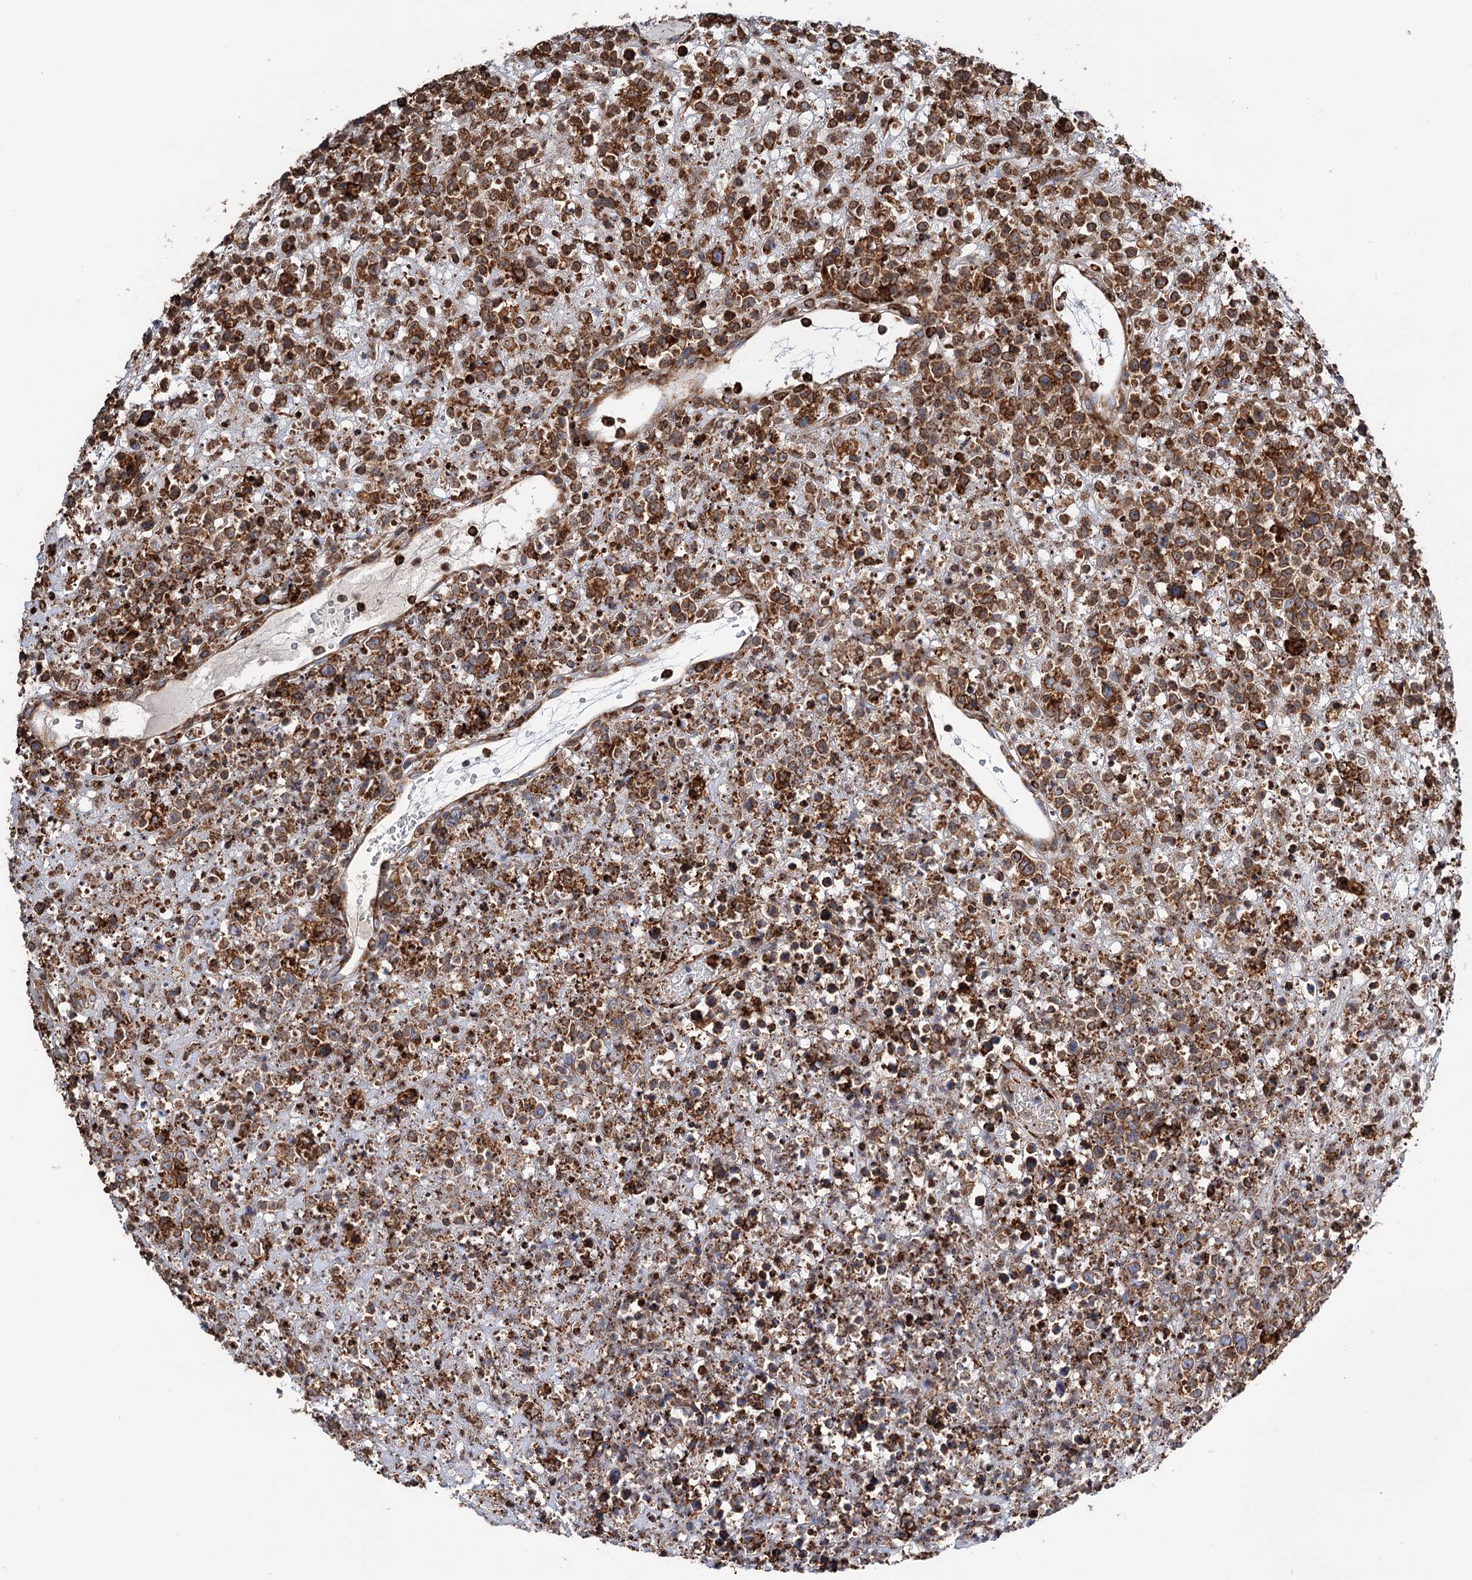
{"staining": {"intensity": "strong", "quantity": ">75%", "location": "cytoplasmic/membranous"}, "tissue": "lymphoma", "cell_type": "Tumor cells", "image_type": "cancer", "snomed": [{"axis": "morphology", "description": "Malignant lymphoma, non-Hodgkin's type, High grade"}, {"axis": "topography", "description": "Colon"}], "caption": "There is high levels of strong cytoplasmic/membranous positivity in tumor cells of high-grade malignant lymphoma, non-Hodgkin's type, as demonstrated by immunohistochemical staining (brown color).", "gene": "ERP29", "patient": {"sex": "female", "age": 53}}